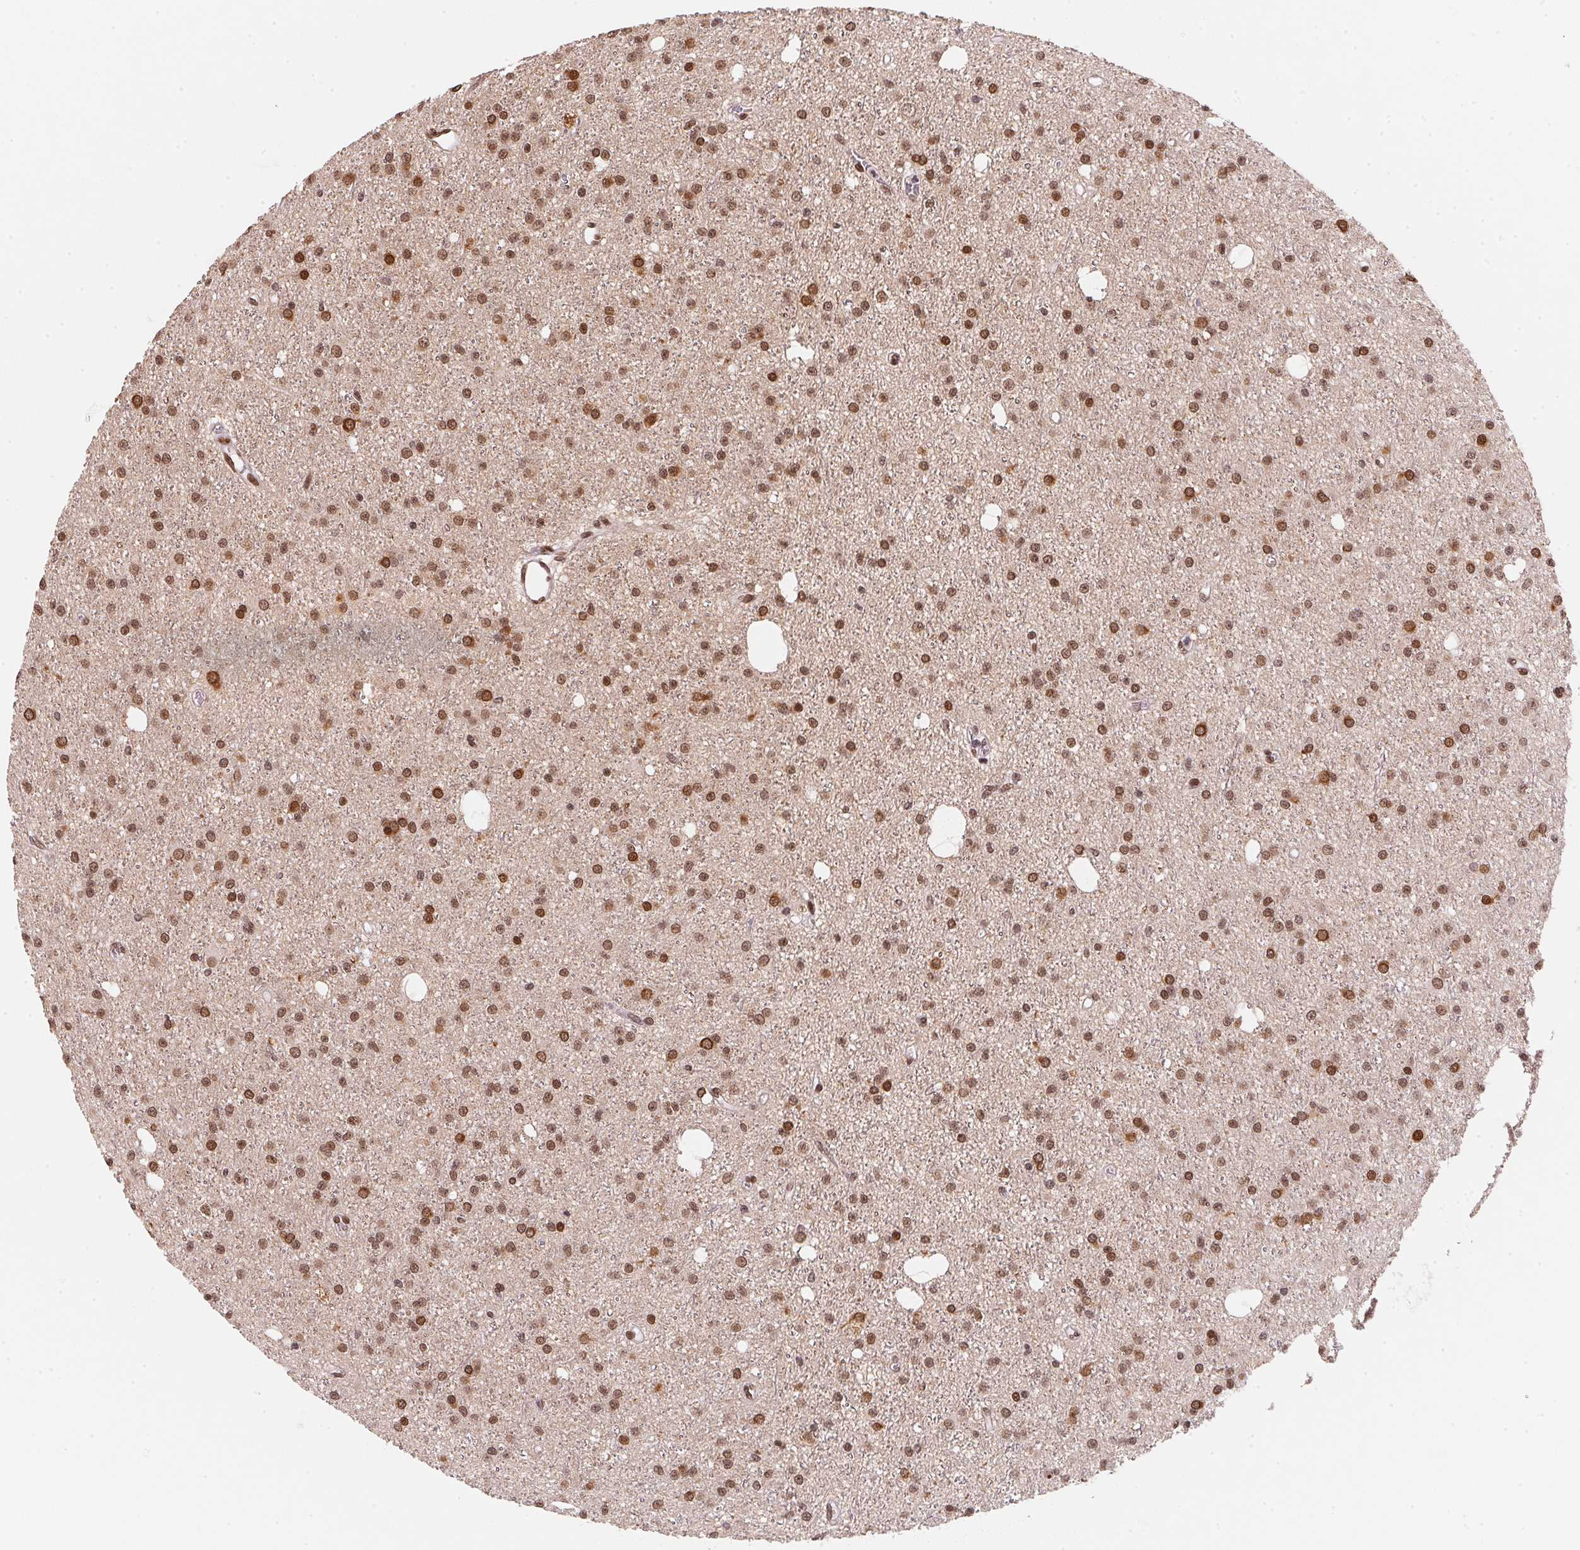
{"staining": {"intensity": "moderate", "quantity": ">75%", "location": "cytoplasmic/membranous,nuclear"}, "tissue": "glioma", "cell_type": "Tumor cells", "image_type": "cancer", "snomed": [{"axis": "morphology", "description": "Glioma, malignant, Low grade"}, {"axis": "topography", "description": "Brain"}], "caption": "This photomicrograph shows glioma stained with immunohistochemistry (IHC) to label a protein in brown. The cytoplasmic/membranous and nuclear of tumor cells show moderate positivity for the protein. Nuclei are counter-stained blue.", "gene": "SAP30BP", "patient": {"sex": "male", "age": 27}}